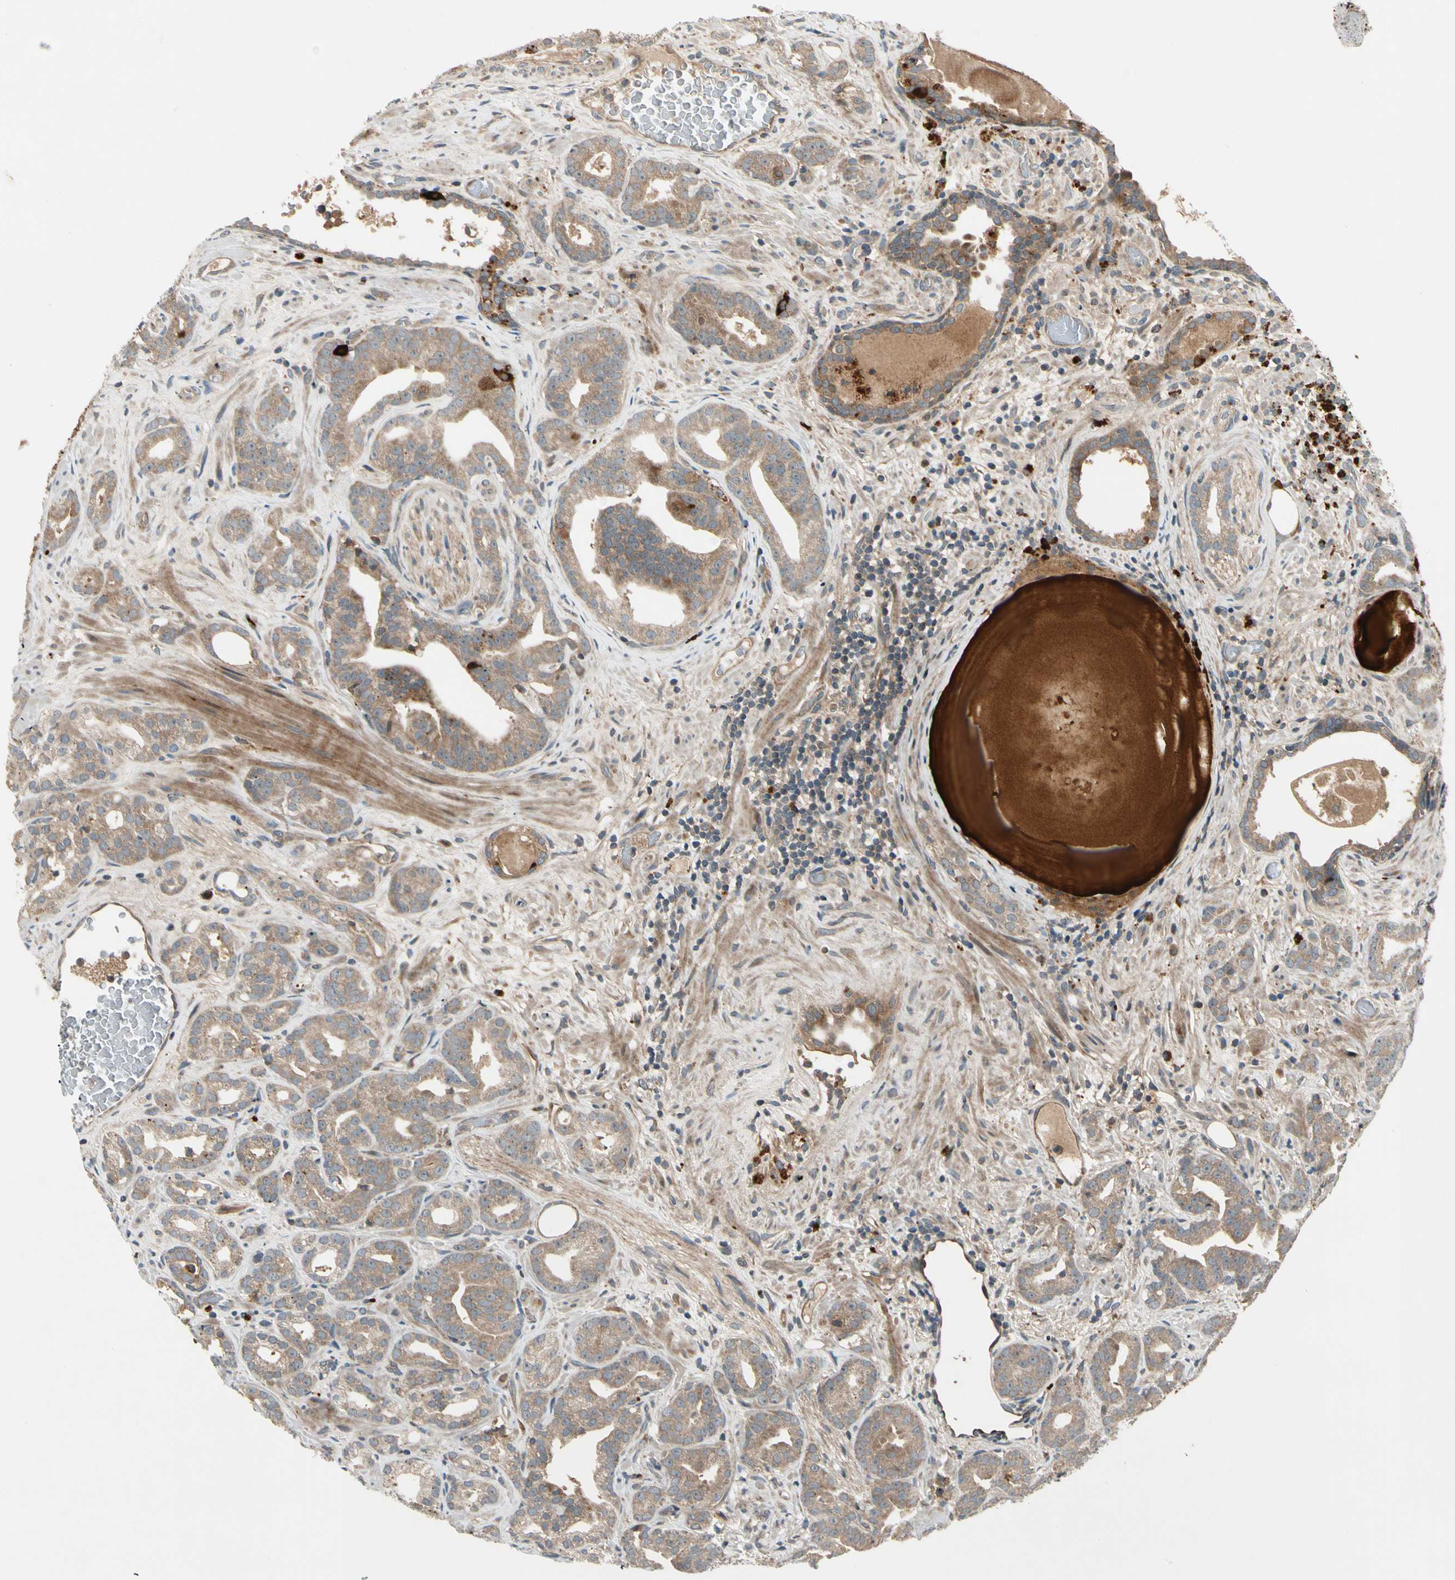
{"staining": {"intensity": "moderate", "quantity": ">75%", "location": "cytoplasmic/membranous"}, "tissue": "prostate cancer", "cell_type": "Tumor cells", "image_type": "cancer", "snomed": [{"axis": "morphology", "description": "Adenocarcinoma, Low grade"}, {"axis": "topography", "description": "Prostate"}], "caption": "A brown stain shows moderate cytoplasmic/membranous expression of a protein in human low-grade adenocarcinoma (prostate) tumor cells.", "gene": "ACVR1C", "patient": {"sex": "male", "age": 63}}